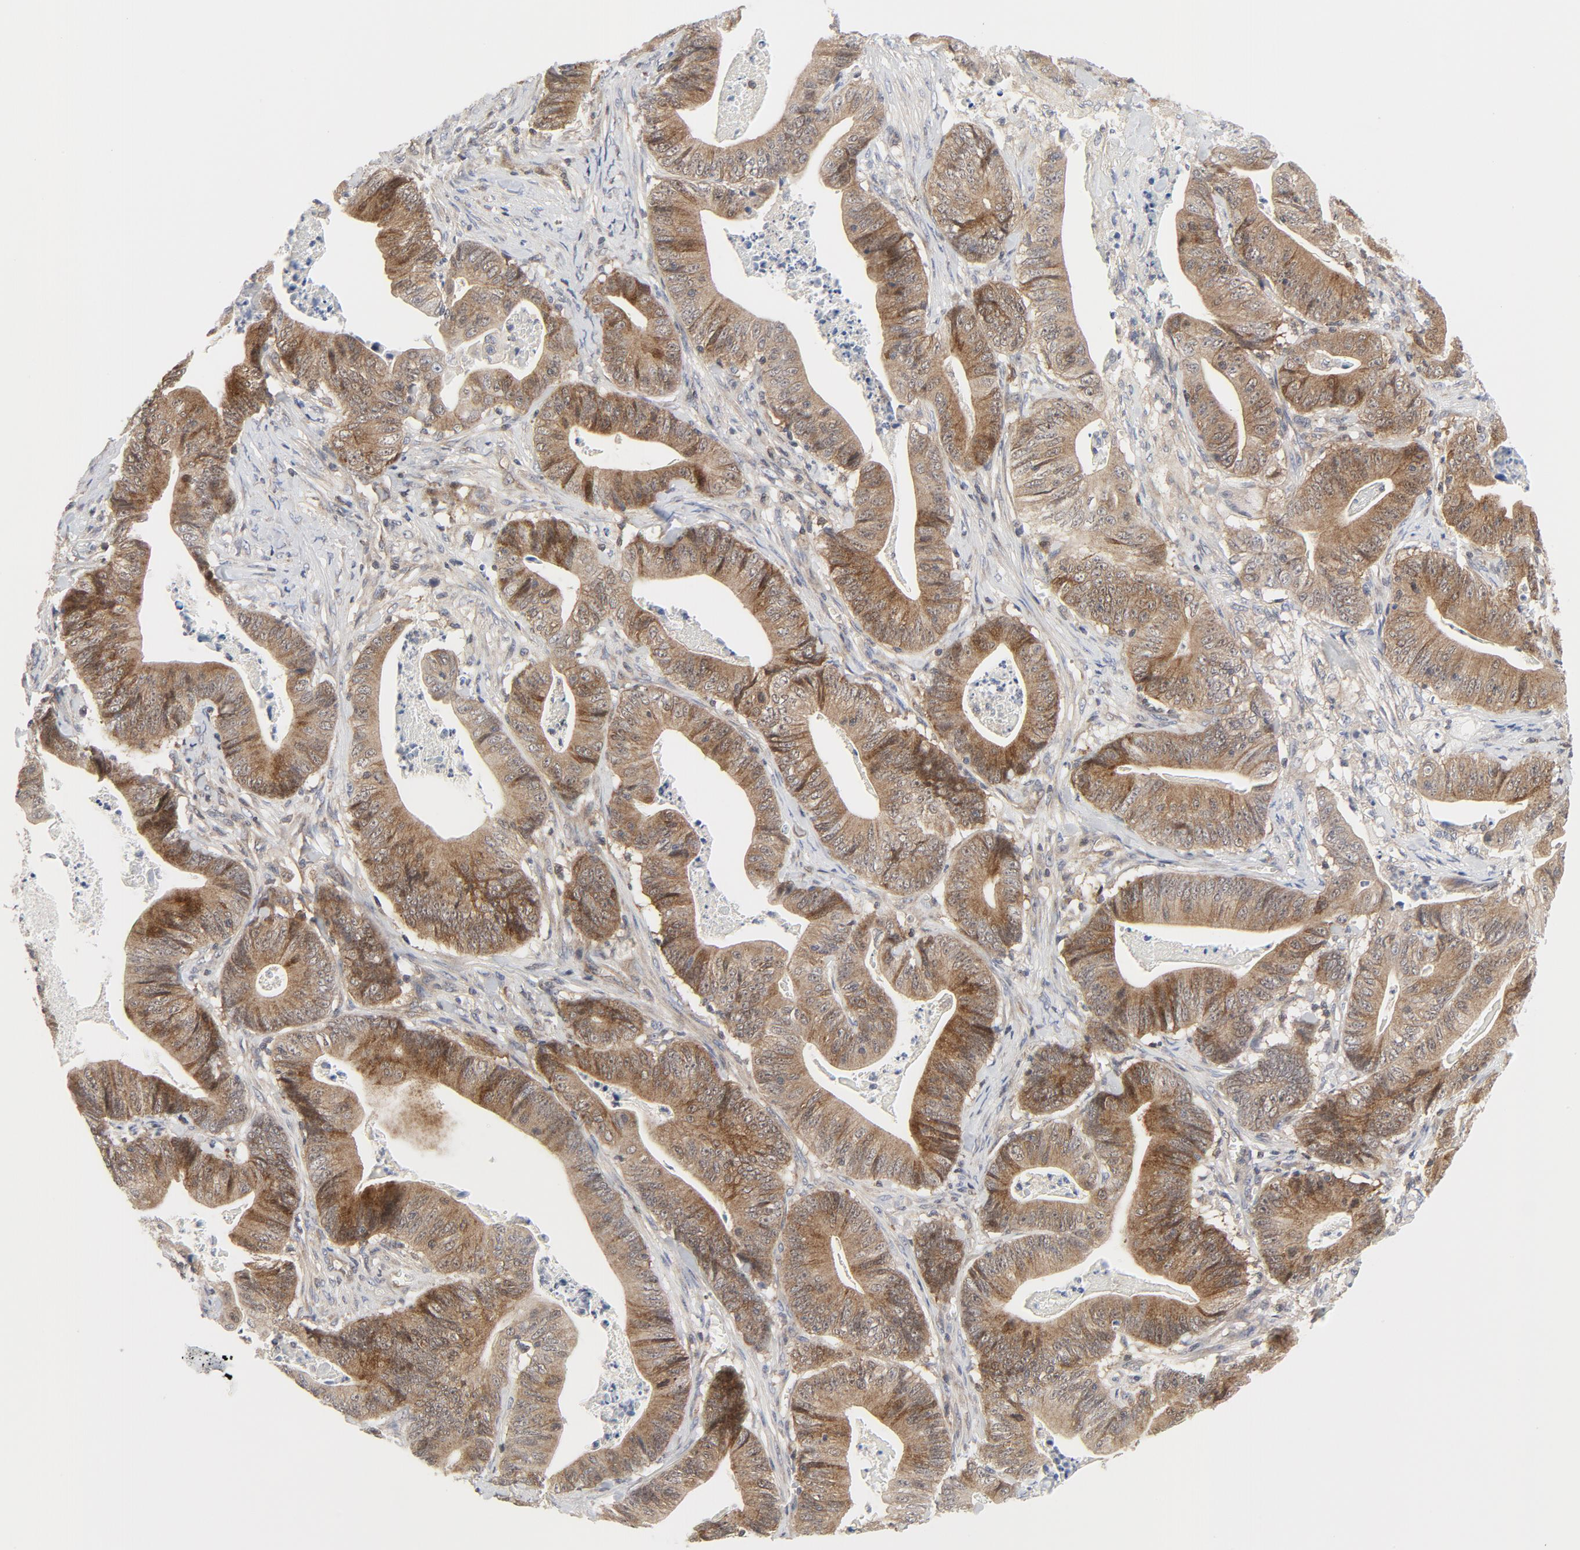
{"staining": {"intensity": "strong", "quantity": ">75%", "location": "cytoplasmic/membranous"}, "tissue": "stomach cancer", "cell_type": "Tumor cells", "image_type": "cancer", "snomed": [{"axis": "morphology", "description": "Adenocarcinoma, NOS"}, {"axis": "topography", "description": "Stomach, lower"}], "caption": "Brown immunohistochemical staining in human adenocarcinoma (stomach) exhibits strong cytoplasmic/membranous staining in approximately >75% of tumor cells. The protein of interest is shown in brown color, while the nuclei are stained blue.", "gene": "MAP2K7", "patient": {"sex": "female", "age": 86}}